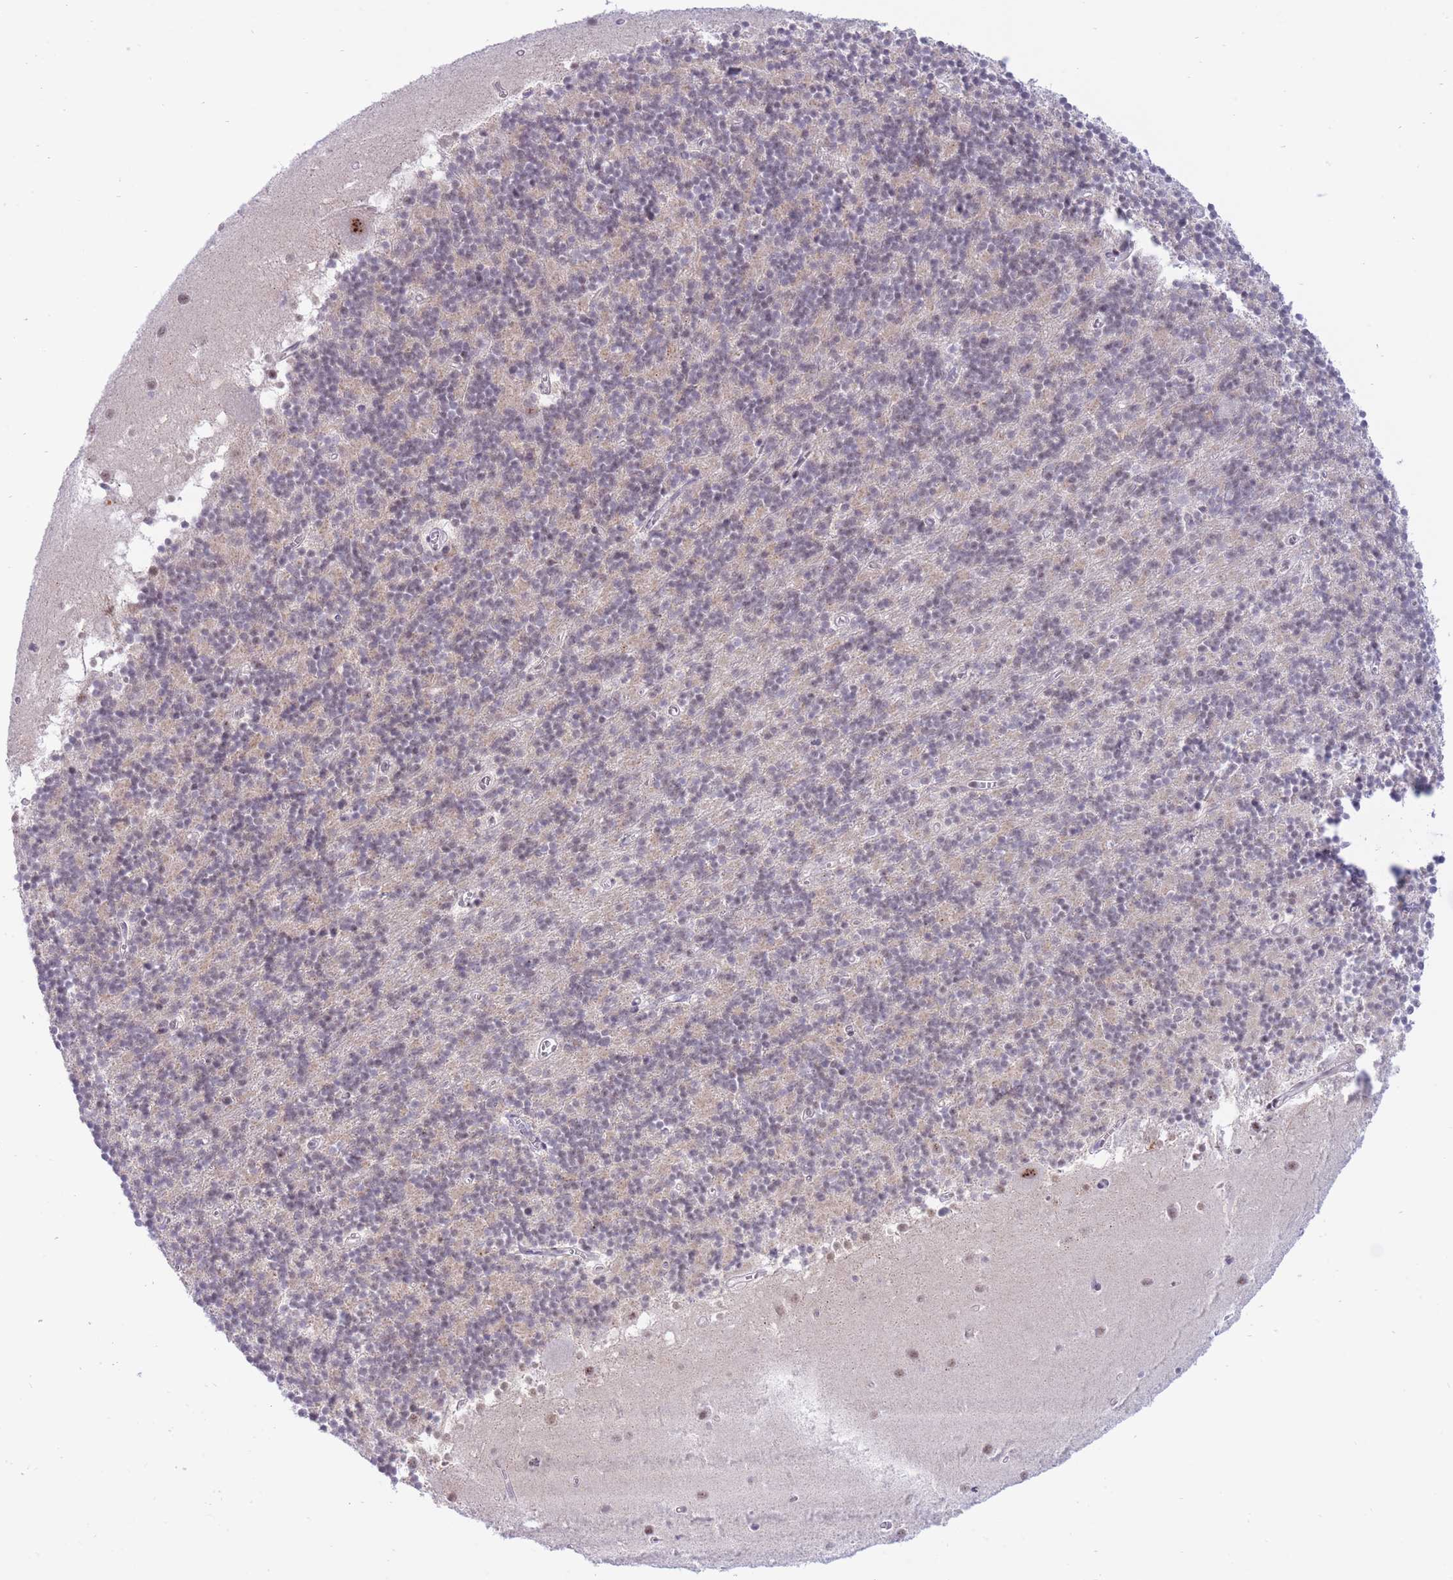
{"staining": {"intensity": "negative", "quantity": "none", "location": "none"}, "tissue": "cerebellum", "cell_type": "Cells in granular layer", "image_type": "normal", "snomed": [{"axis": "morphology", "description": "Normal tissue, NOS"}, {"axis": "topography", "description": "Cerebellum"}], "caption": "This is an immunohistochemistry (IHC) photomicrograph of benign cerebellum. There is no staining in cells in granular layer.", "gene": "CYP2B6", "patient": {"sex": "male", "age": 54}}